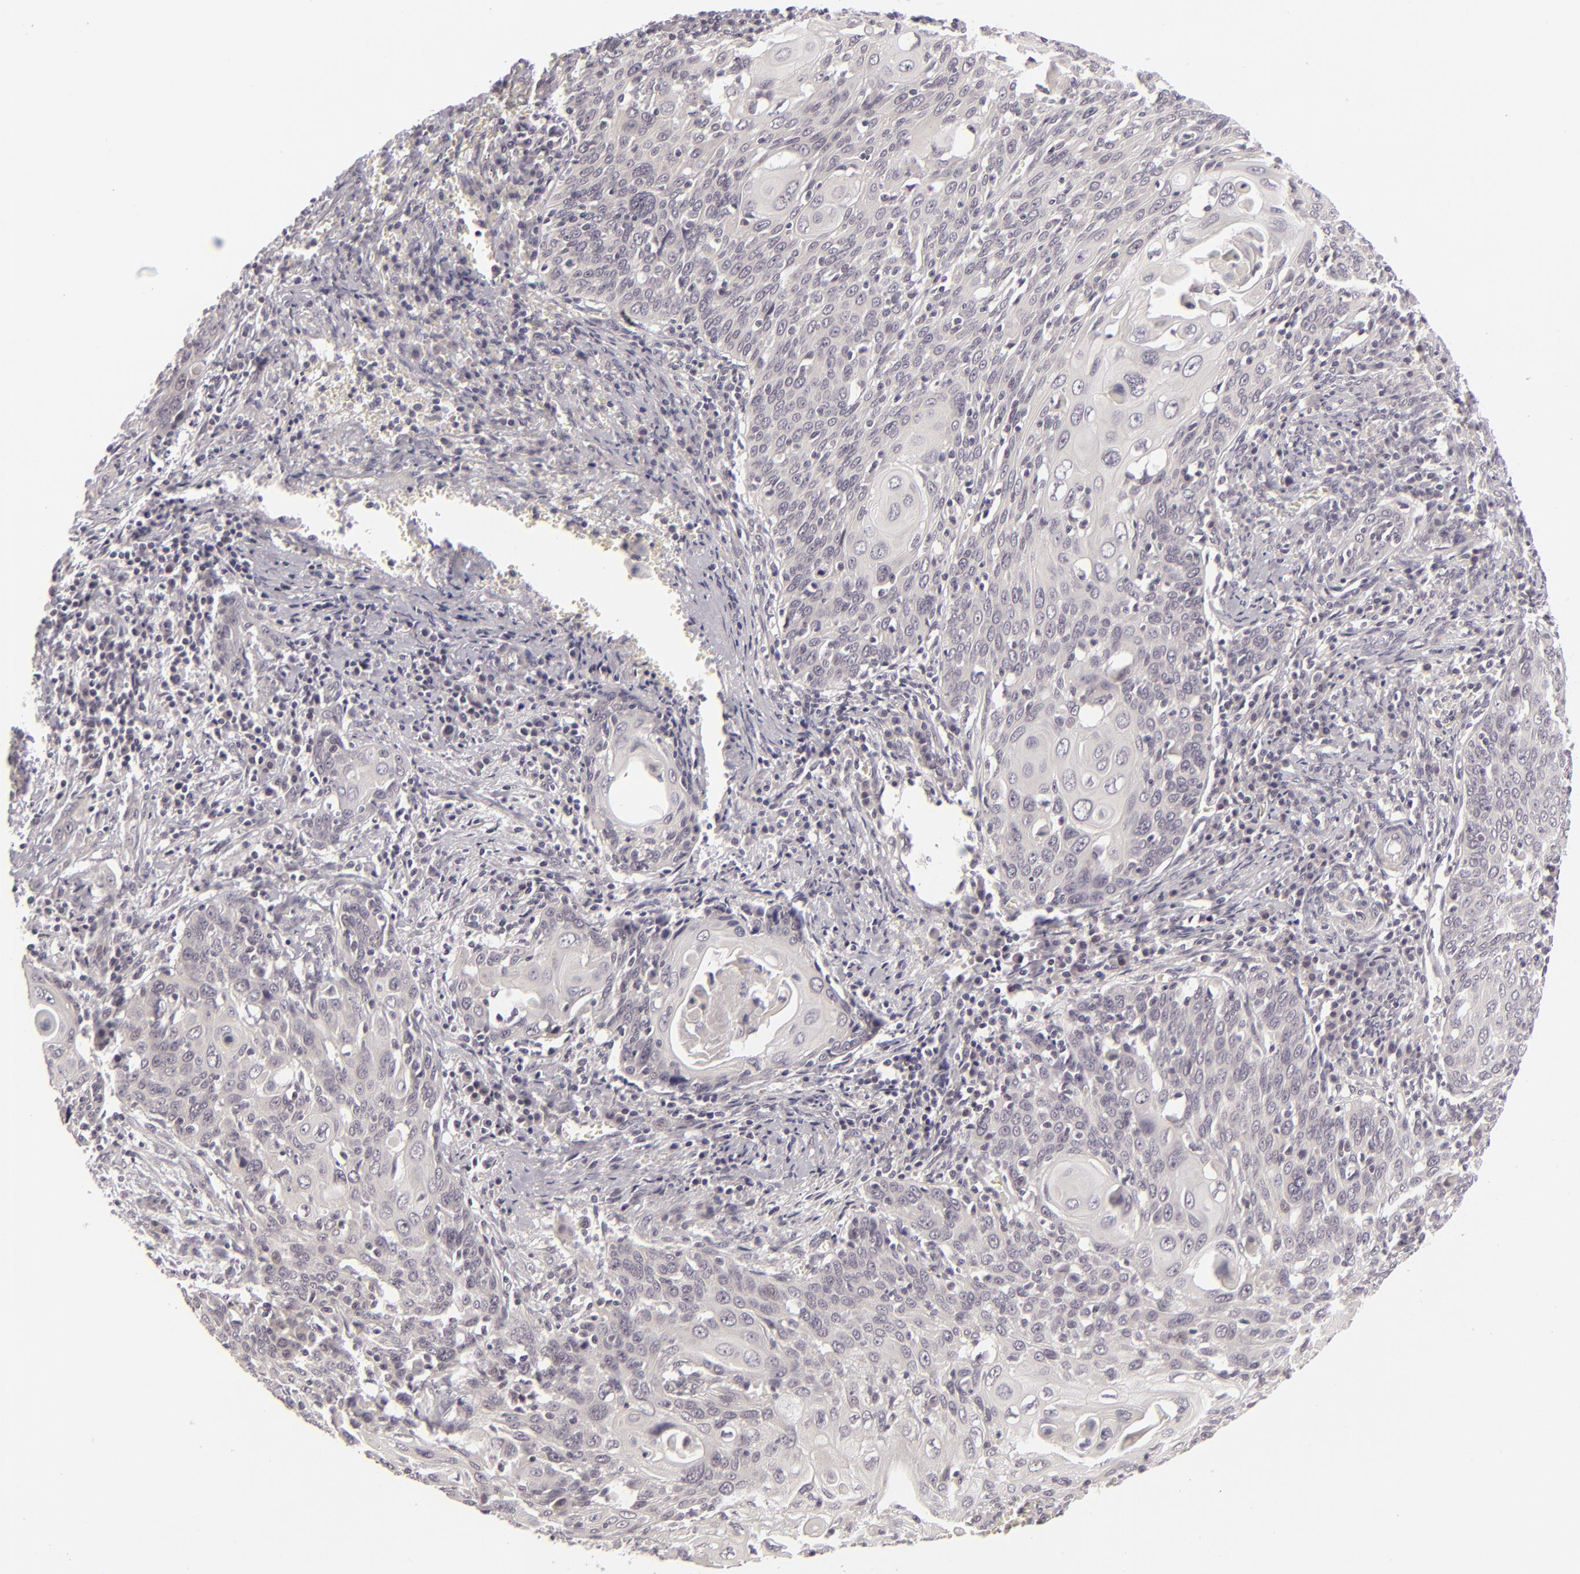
{"staining": {"intensity": "negative", "quantity": "none", "location": "none"}, "tissue": "cervical cancer", "cell_type": "Tumor cells", "image_type": "cancer", "snomed": [{"axis": "morphology", "description": "Squamous cell carcinoma, NOS"}, {"axis": "topography", "description": "Cervix"}], "caption": "A high-resolution photomicrograph shows IHC staining of cervical cancer, which shows no significant expression in tumor cells.", "gene": "DLG3", "patient": {"sex": "female", "age": 54}}